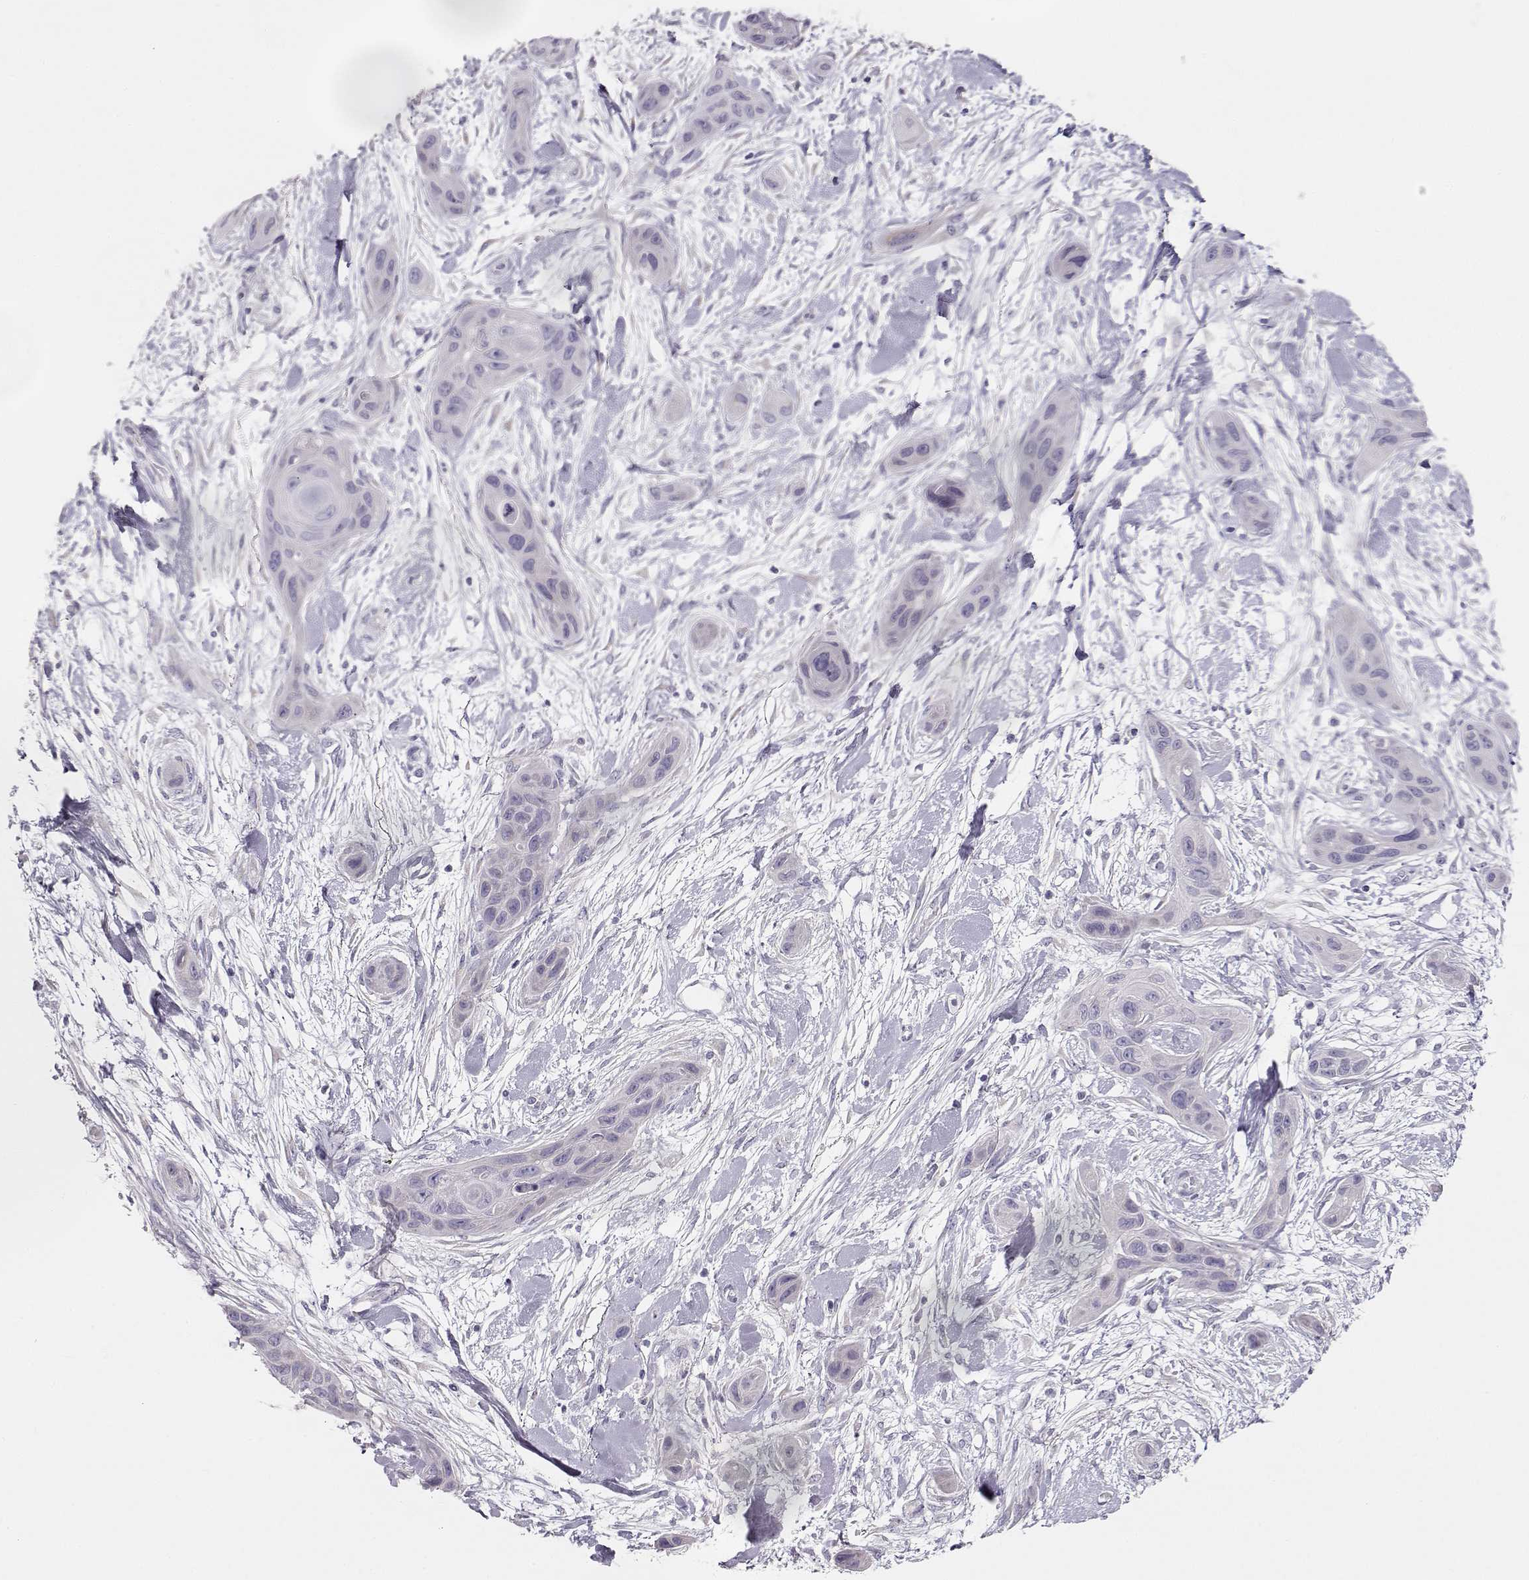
{"staining": {"intensity": "negative", "quantity": "none", "location": "none"}, "tissue": "skin cancer", "cell_type": "Tumor cells", "image_type": "cancer", "snomed": [{"axis": "morphology", "description": "Squamous cell carcinoma, NOS"}, {"axis": "topography", "description": "Skin"}], "caption": "Skin squamous cell carcinoma stained for a protein using immunohistochemistry reveals no staining tumor cells.", "gene": "GLIPR1L2", "patient": {"sex": "male", "age": 79}}